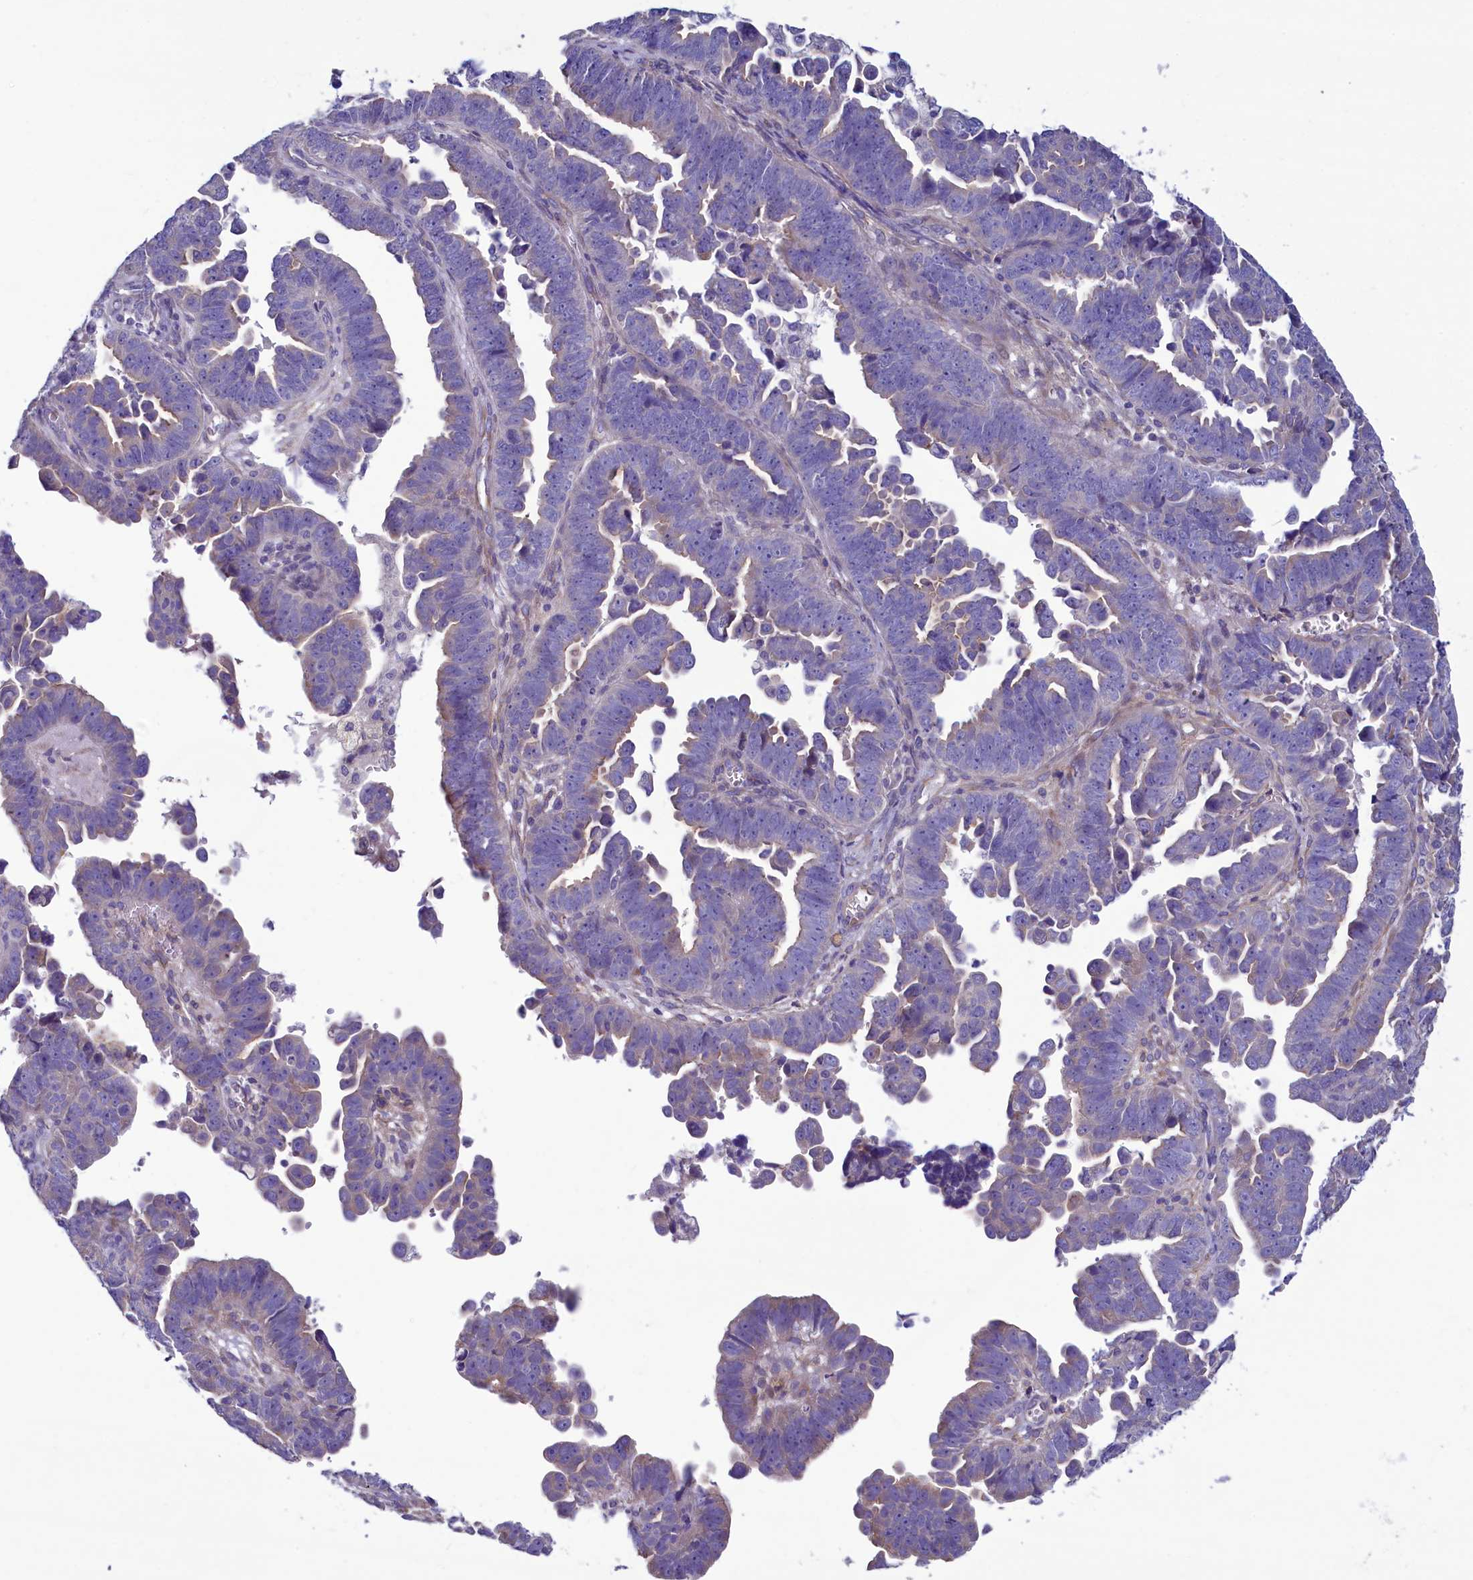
{"staining": {"intensity": "negative", "quantity": "none", "location": "none"}, "tissue": "endometrial cancer", "cell_type": "Tumor cells", "image_type": "cancer", "snomed": [{"axis": "morphology", "description": "Adenocarcinoma, NOS"}, {"axis": "topography", "description": "Endometrium"}], "caption": "Immunohistochemistry of endometrial cancer (adenocarcinoma) shows no expression in tumor cells.", "gene": "KRBOX5", "patient": {"sex": "female", "age": 75}}